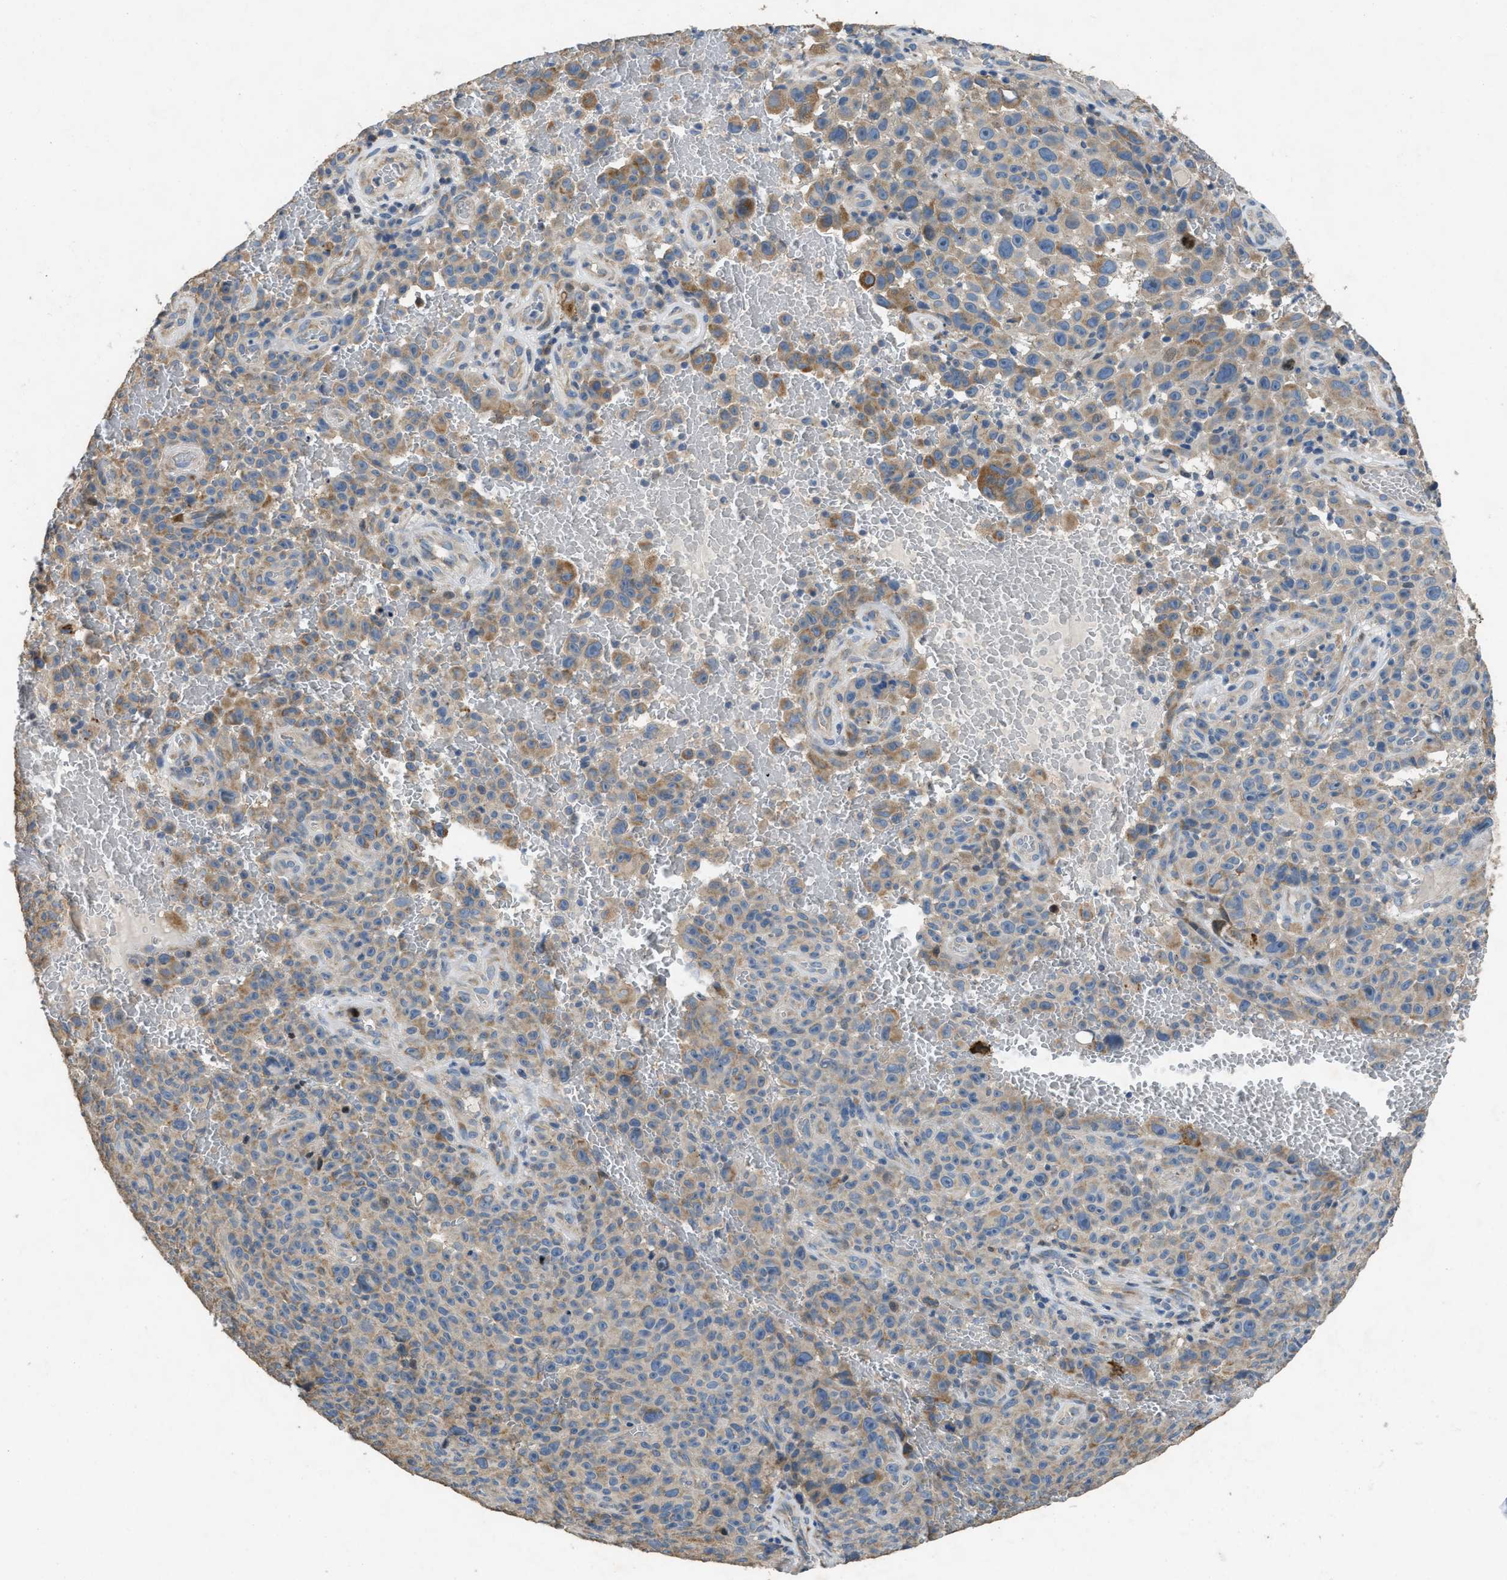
{"staining": {"intensity": "moderate", "quantity": ">75%", "location": "cytoplasmic/membranous"}, "tissue": "melanoma", "cell_type": "Tumor cells", "image_type": "cancer", "snomed": [{"axis": "morphology", "description": "Malignant melanoma, NOS"}, {"axis": "topography", "description": "Skin"}], "caption": "Protein staining of malignant melanoma tissue demonstrates moderate cytoplasmic/membranous staining in about >75% of tumor cells.", "gene": "TMEM150A", "patient": {"sex": "female", "age": 82}}